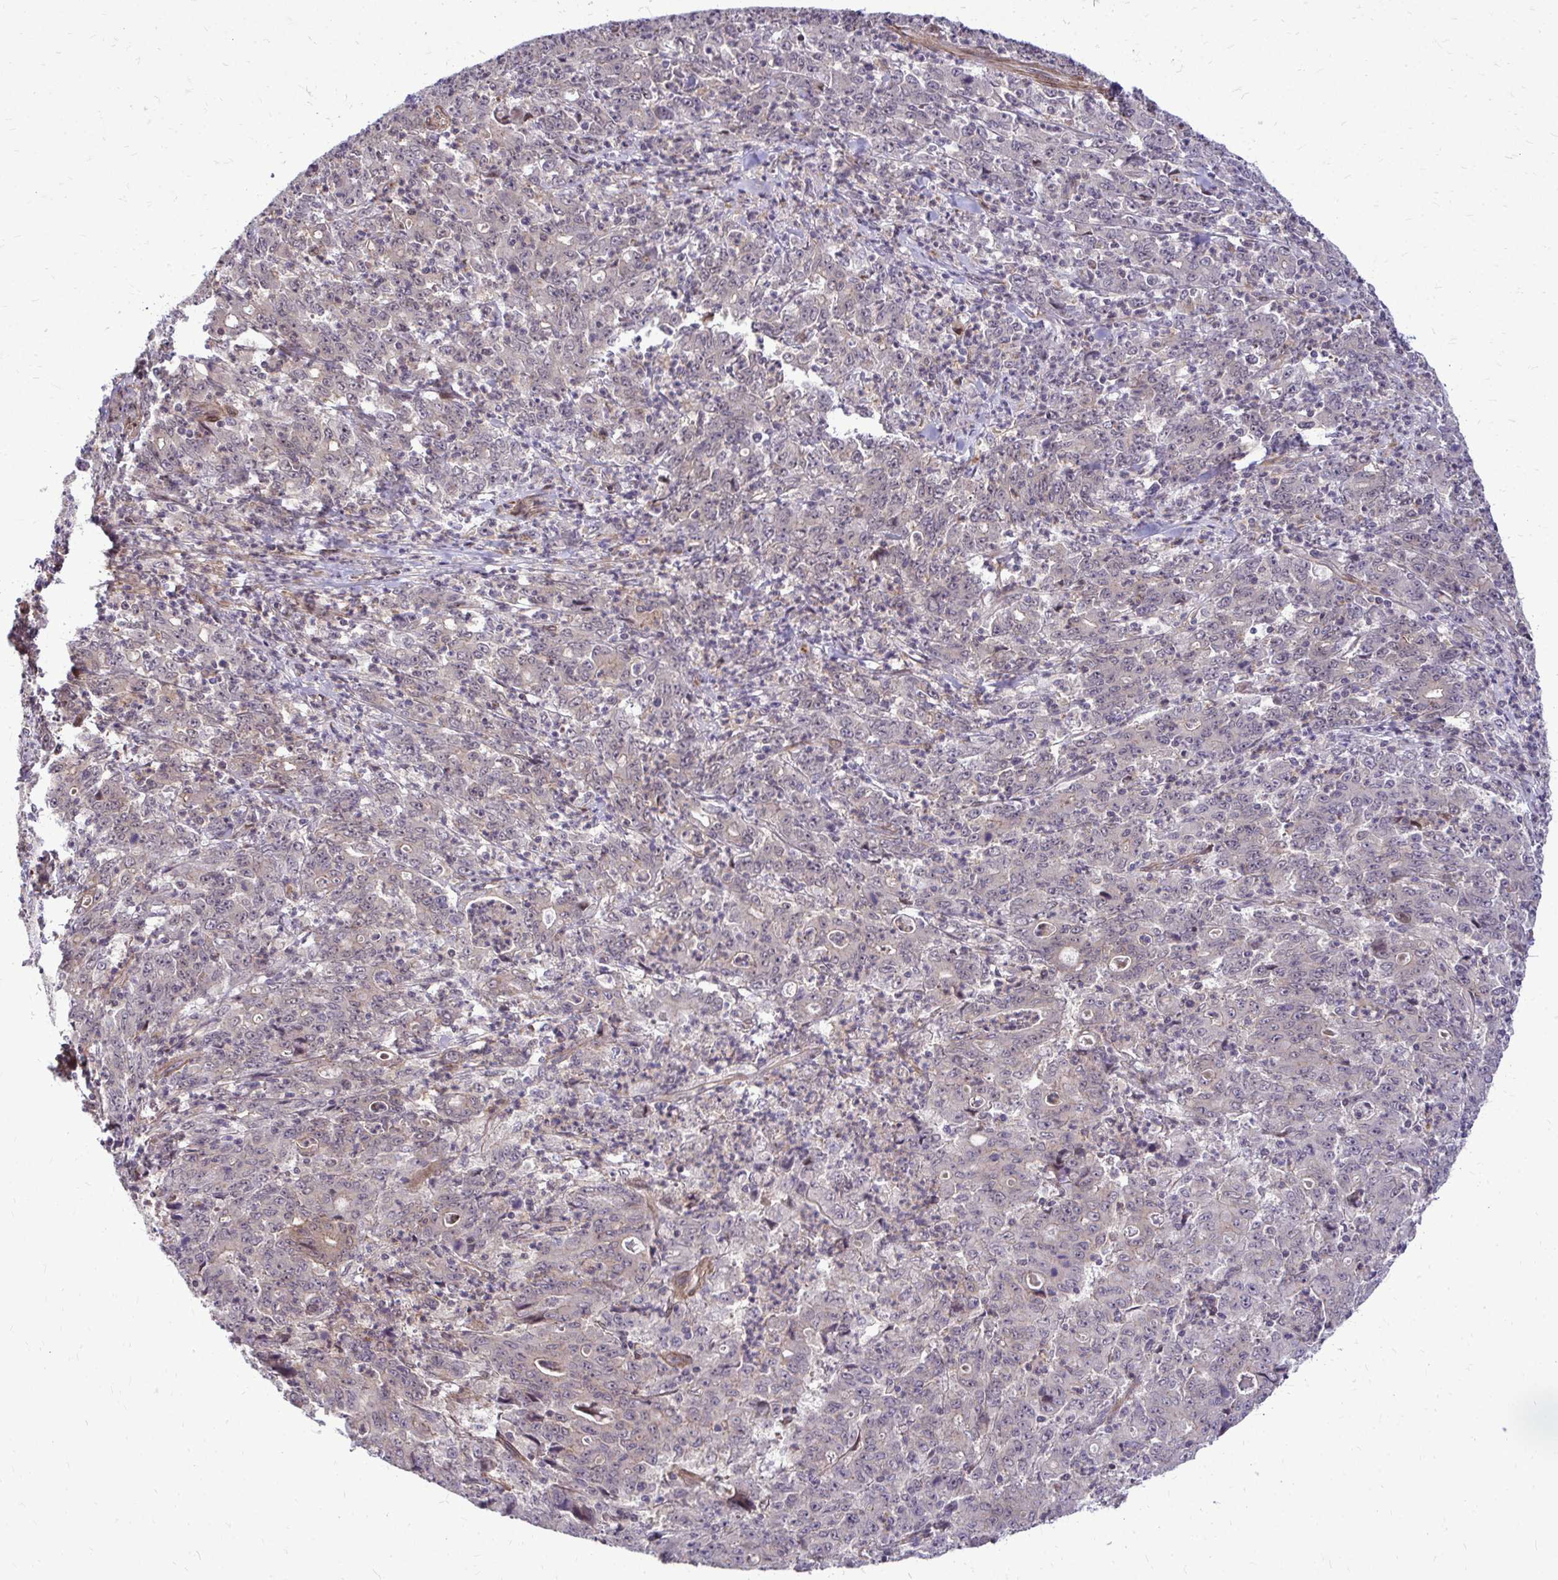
{"staining": {"intensity": "negative", "quantity": "none", "location": "none"}, "tissue": "stomach cancer", "cell_type": "Tumor cells", "image_type": "cancer", "snomed": [{"axis": "morphology", "description": "Adenocarcinoma, NOS"}, {"axis": "topography", "description": "Stomach, lower"}], "caption": "A micrograph of human stomach adenocarcinoma is negative for staining in tumor cells. (DAB immunohistochemistry, high magnification).", "gene": "TRIP6", "patient": {"sex": "female", "age": 71}}